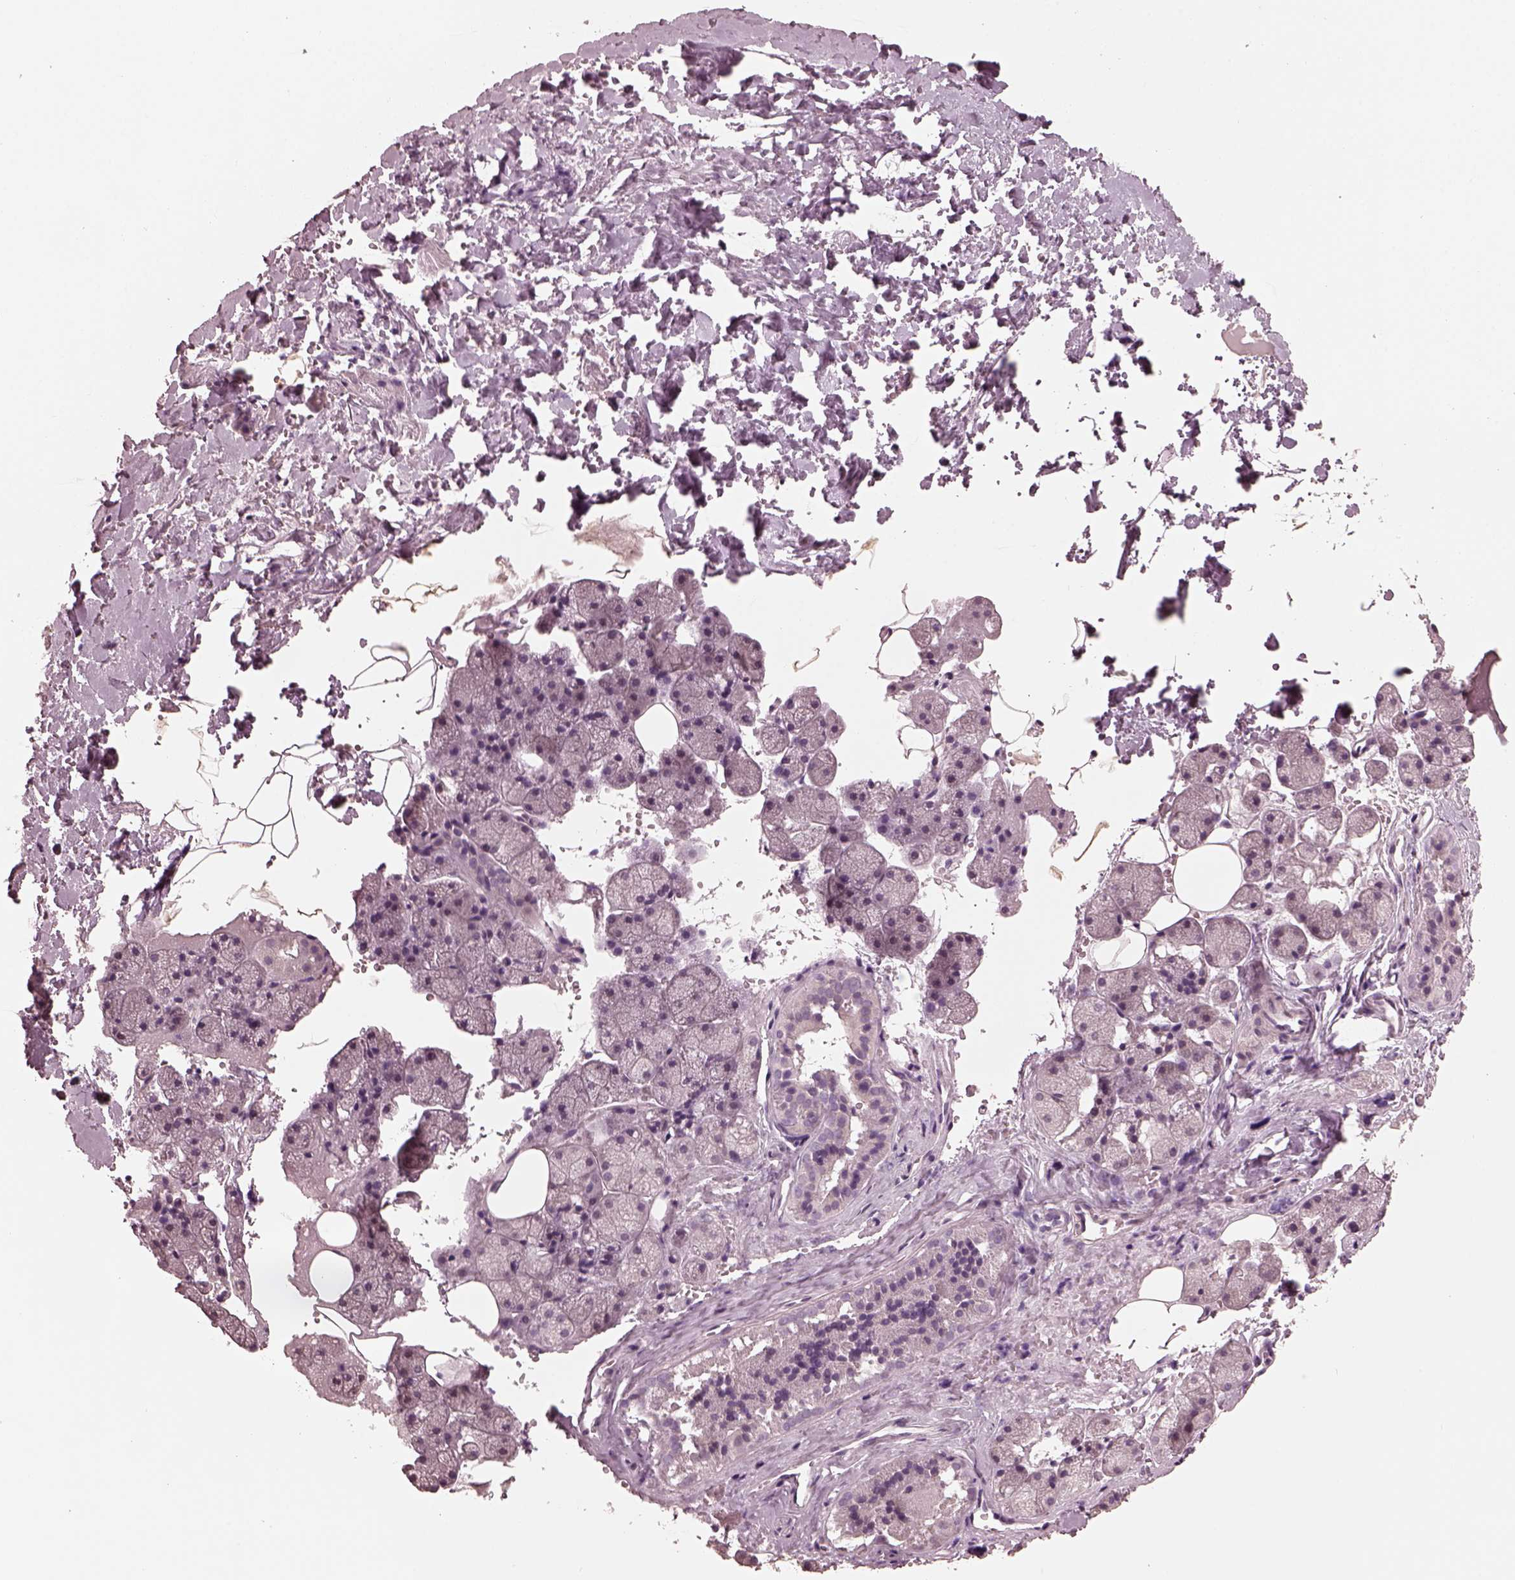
{"staining": {"intensity": "negative", "quantity": "none", "location": "none"}, "tissue": "salivary gland", "cell_type": "Glandular cells", "image_type": "normal", "snomed": [{"axis": "morphology", "description": "Normal tissue, NOS"}, {"axis": "topography", "description": "Salivary gland"}], "caption": "IHC photomicrograph of normal salivary gland: salivary gland stained with DAB (3,3'-diaminobenzidine) exhibits no significant protein expression in glandular cells.", "gene": "RGS7", "patient": {"sex": "male", "age": 38}}